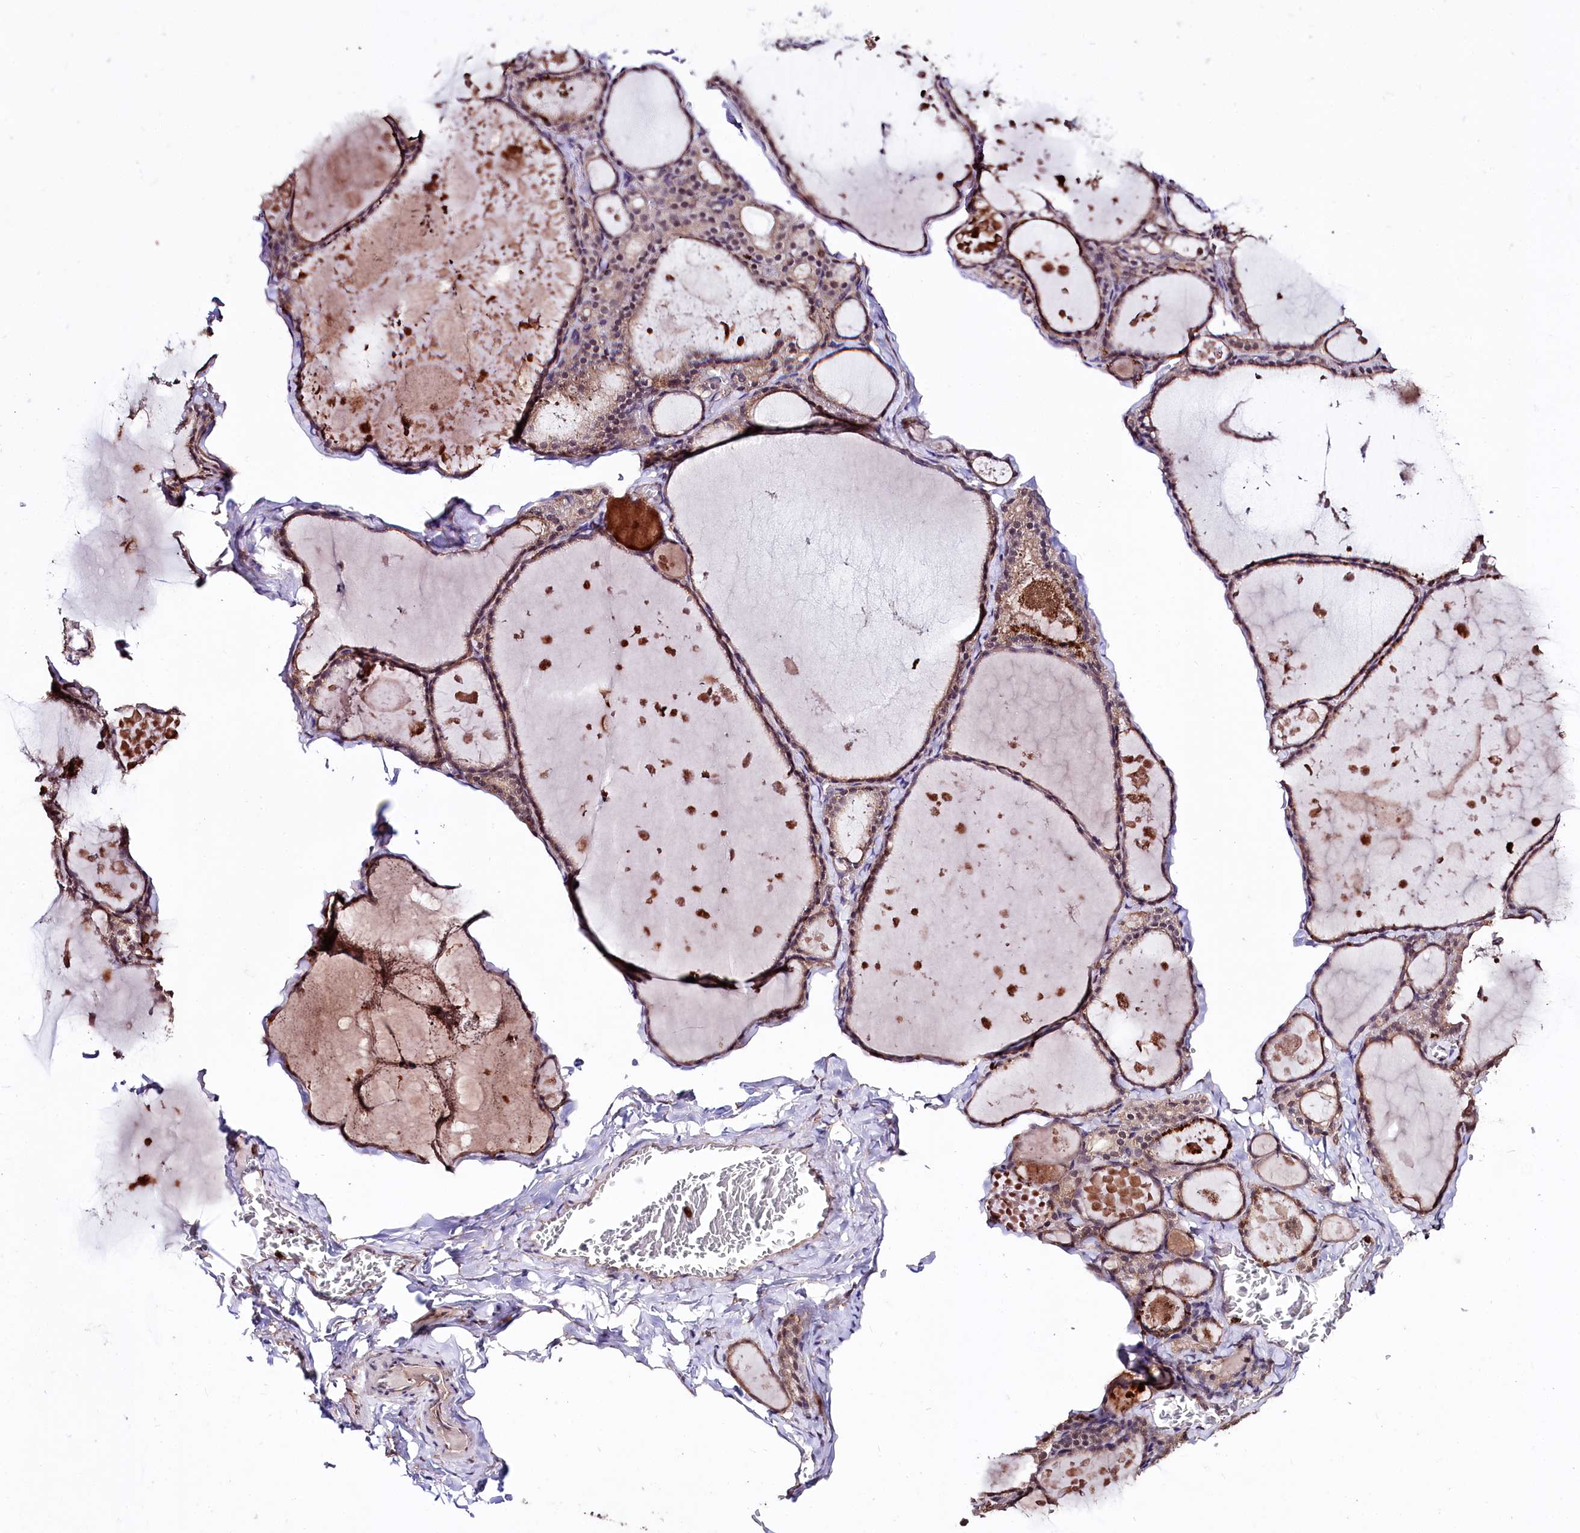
{"staining": {"intensity": "weak", "quantity": "25%-75%", "location": "cytoplasmic/membranous"}, "tissue": "thyroid gland", "cell_type": "Glandular cells", "image_type": "normal", "snomed": [{"axis": "morphology", "description": "Normal tissue, NOS"}, {"axis": "topography", "description": "Thyroid gland"}], "caption": "This photomicrograph demonstrates immunohistochemistry (IHC) staining of unremarkable human thyroid gland, with low weak cytoplasmic/membranous positivity in approximately 25%-75% of glandular cells.", "gene": "KLRB1", "patient": {"sex": "male", "age": 56}}